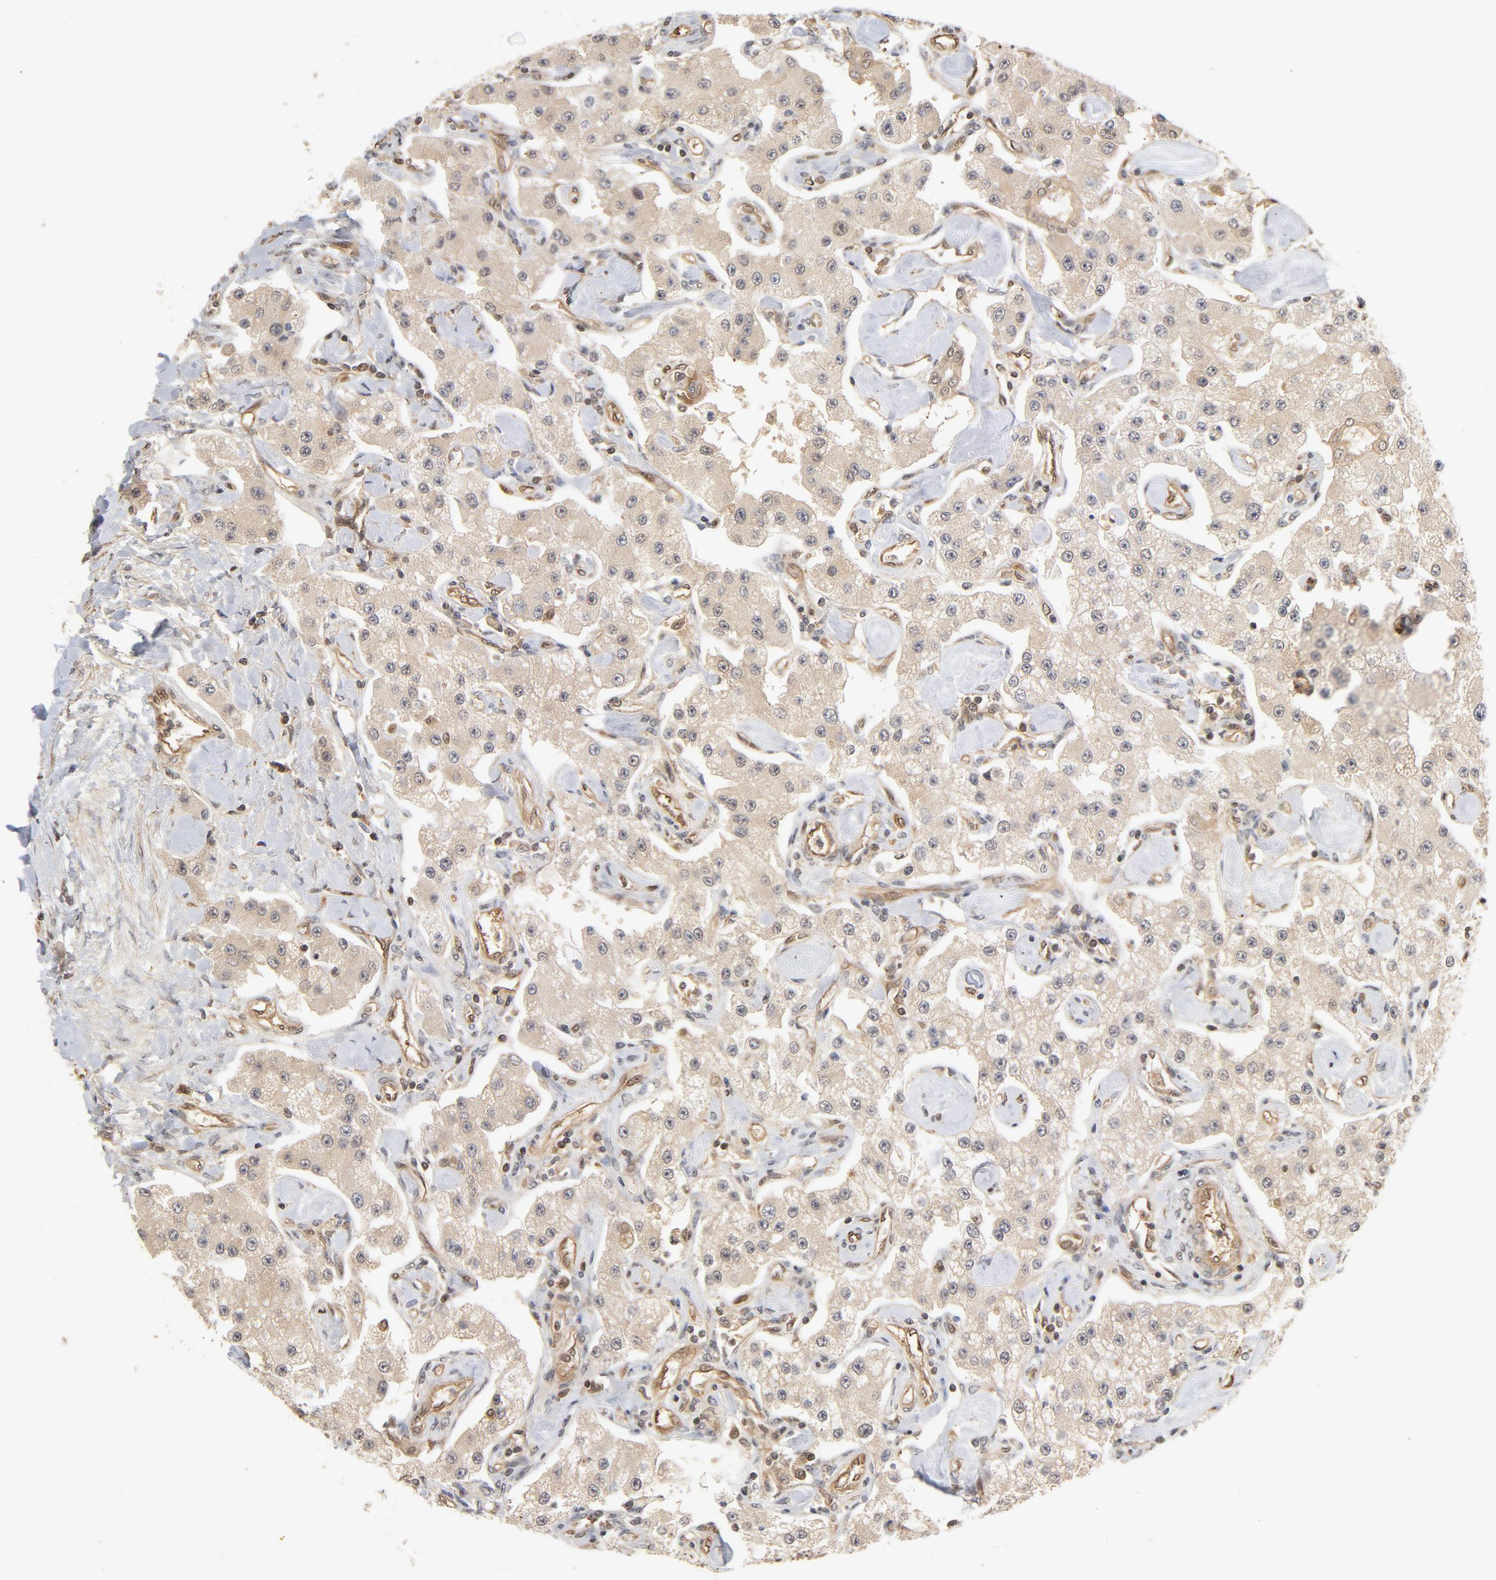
{"staining": {"intensity": "weak", "quantity": ">75%", "location": "cytoplasmic/membranous"}, "tissue": "carcinoid", "cell_type": "Tumor cells", "image_type": "cancer", "snomed": [{"axis": "morphology", "description": "Carcinoid, malignant, NOS"}, {"axis": "topography", "description": "Pancreas"}], "caption": "The image demonstrates a brown stain indicating the presence of a protein in the cytoplasmic/membranous of tumor cells in carcinoid (malignant). (IHC, brightfield microscopy, high magnification).", "gene": "CDC37", "patient": {"sex": "male", "age": 41}}